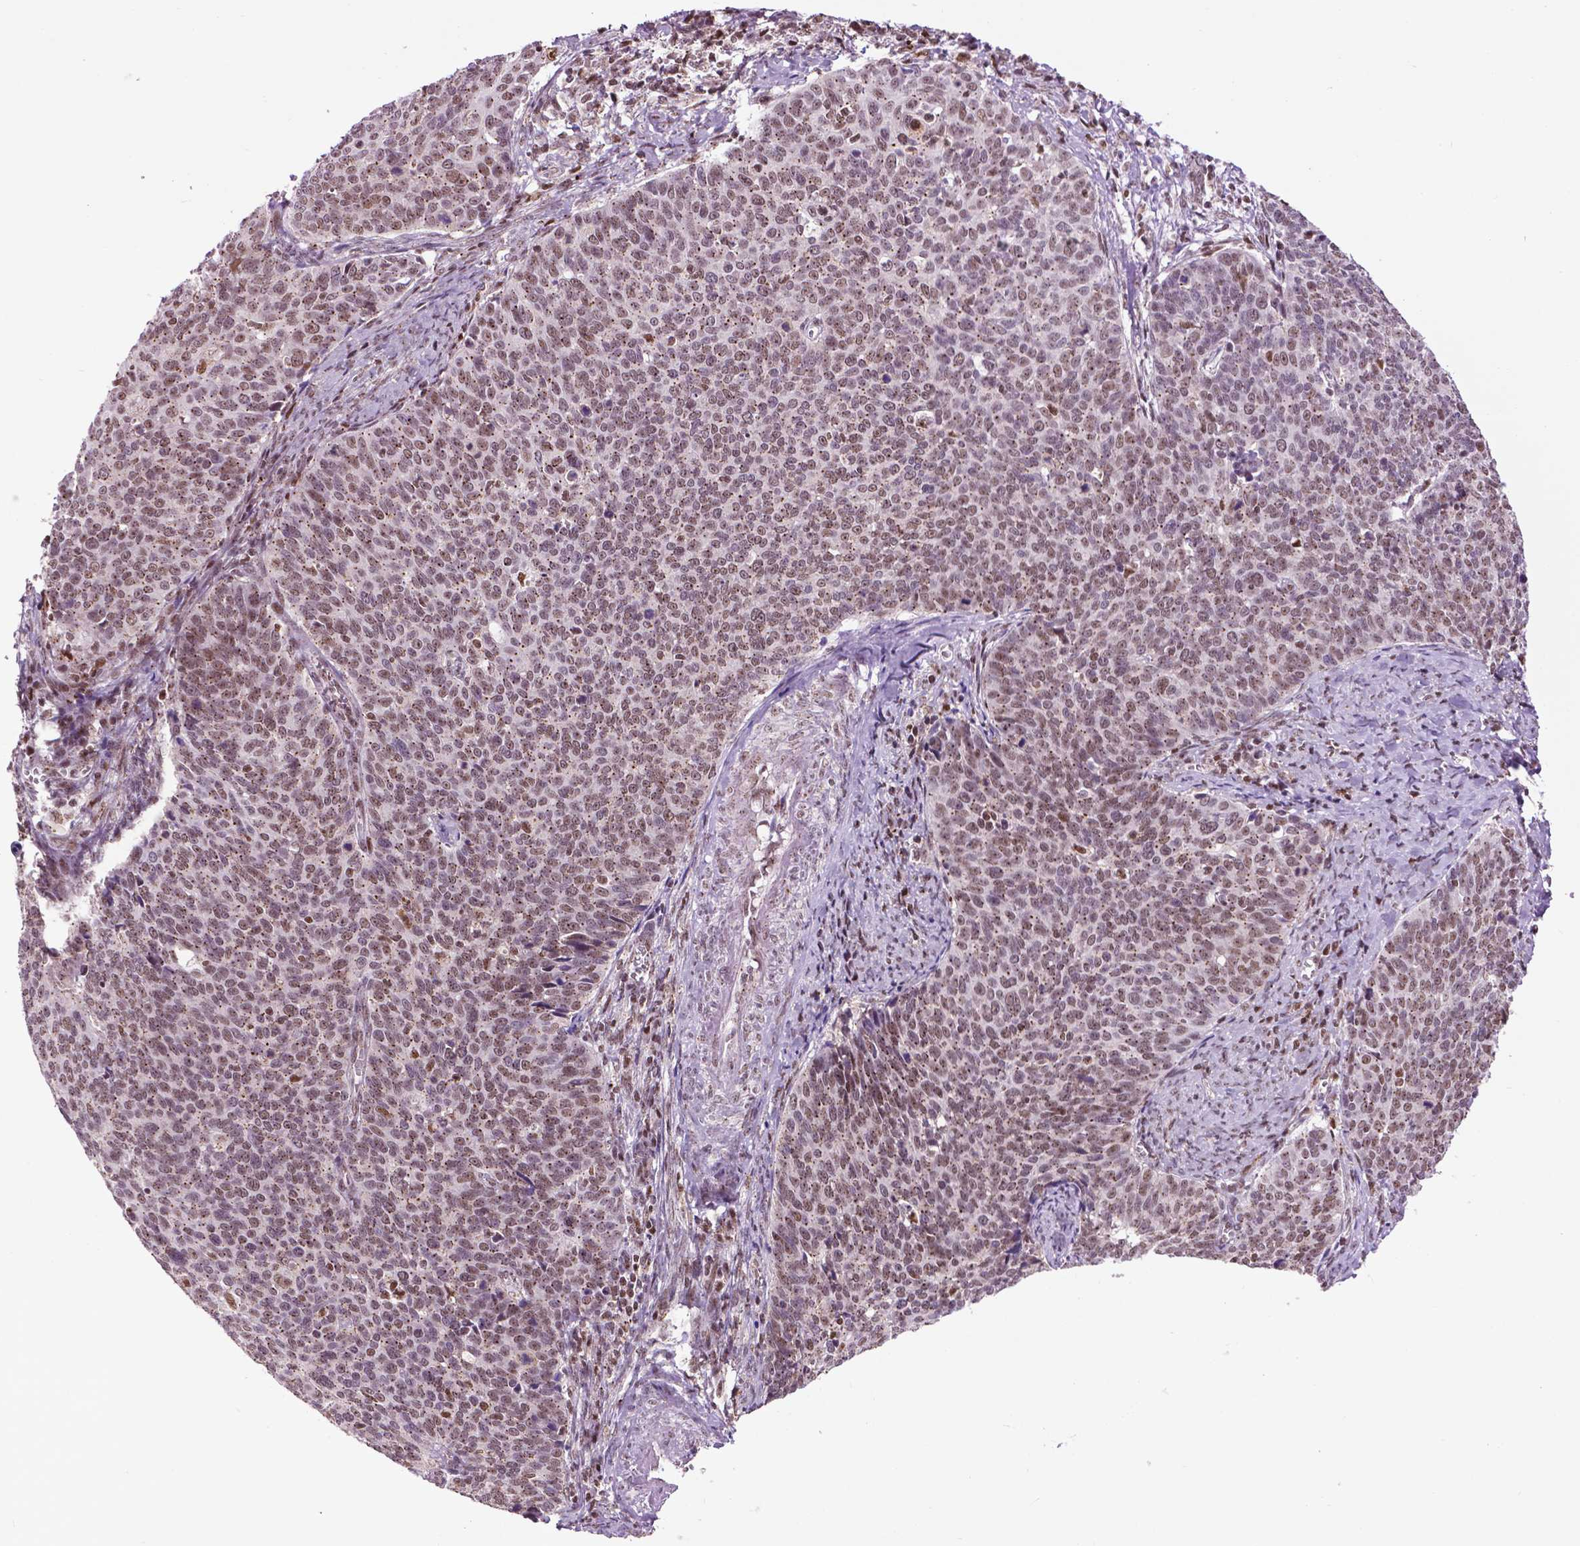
{"staining": {"intensity": "weak", "quantity": ">75%", "location": "nuclear"}, "tissue": "cervical cancer", "cell_type": "Tumor cells", "image_type": "cancer", "snomed": [{"axis": "morphology", "description": "Normal tissue, NOS"}, {"axis": "morphology", "description": "Squamous cell carcinoma, NOS"}, {"axis": "topography", "description": "Cervix"}], "caption": "A brown stain highlights weak nuclear positivity of a protein in human cervical cancer tumor cells.", "gene": "EAF1", "patient": {"sex": "female", "age": 39}}